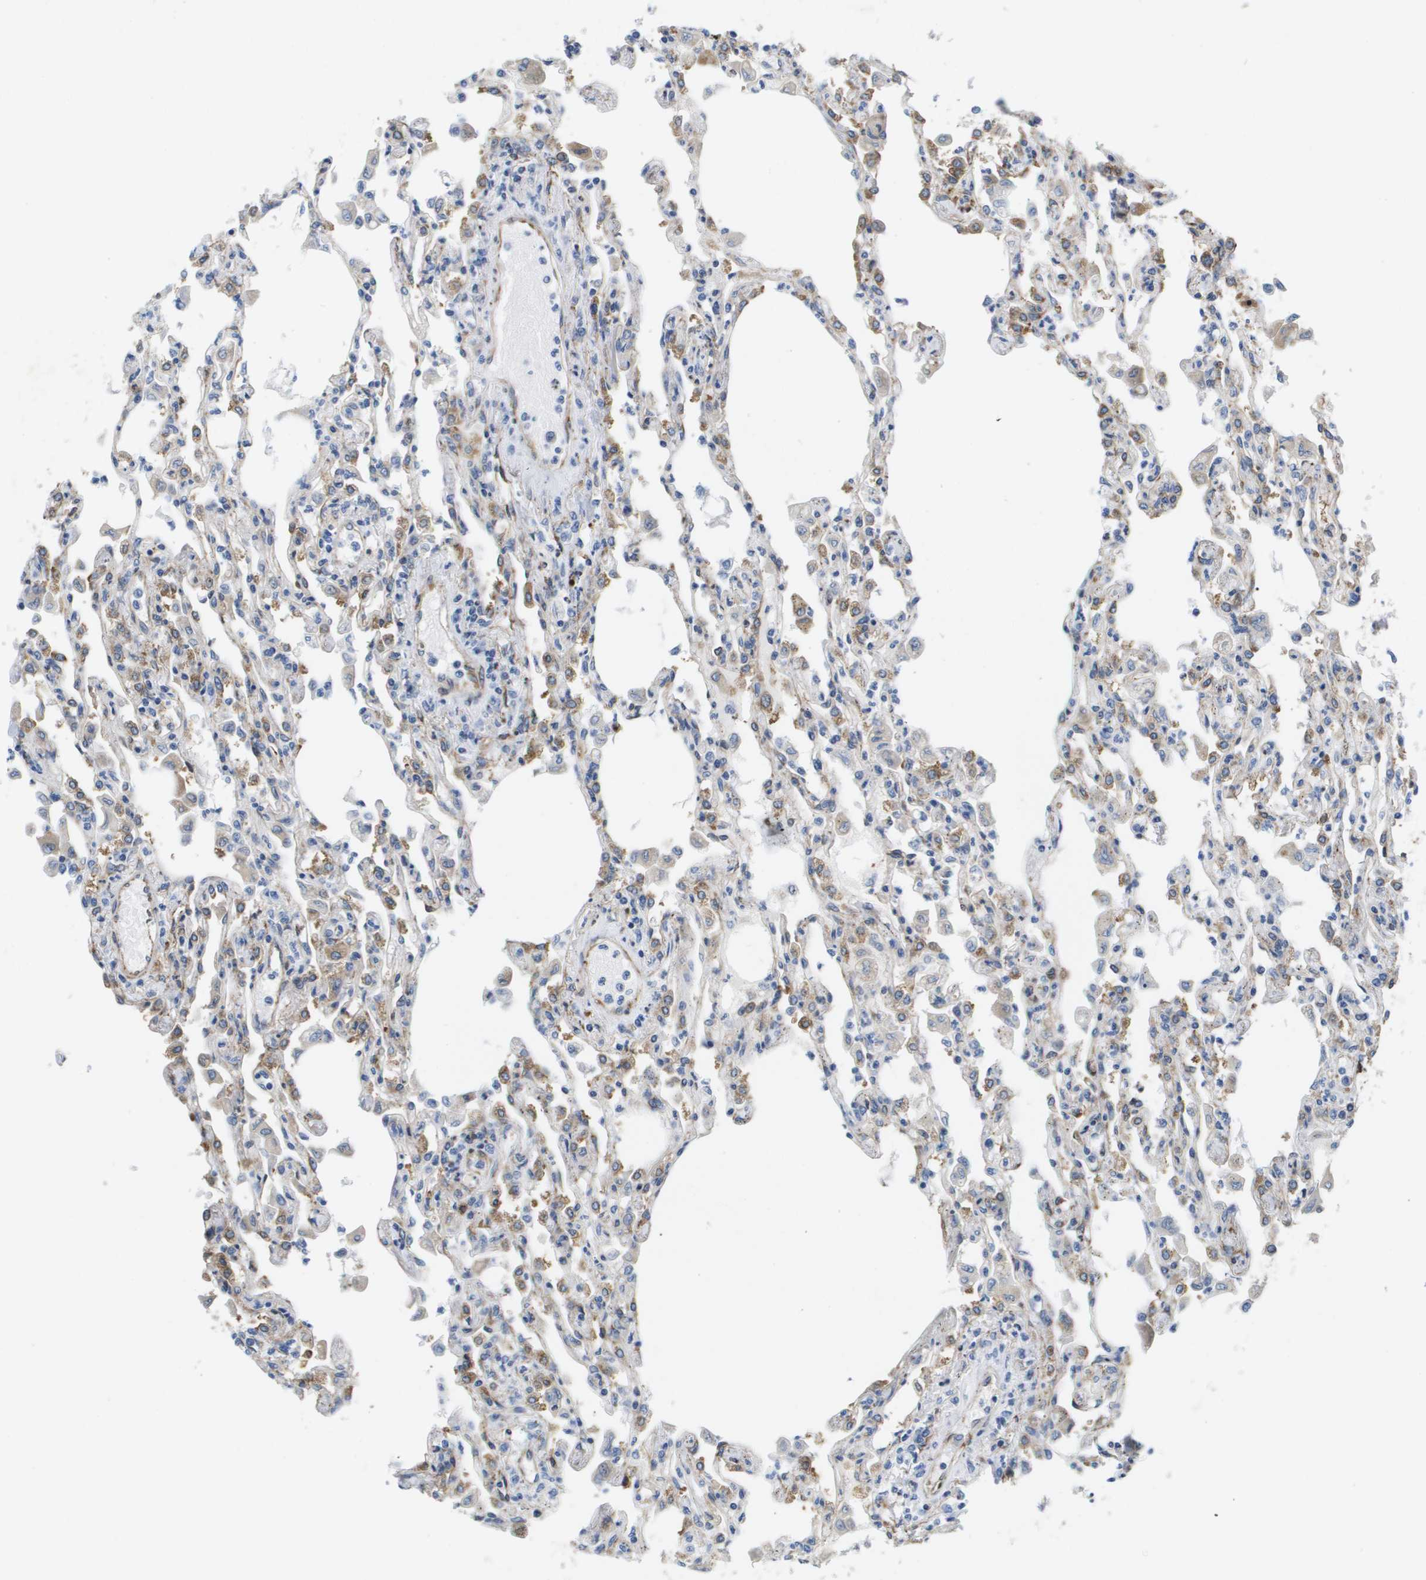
{"staining": {"intensity": "moderate", "quantity": "<25%", "location": "cytoplasmic/membranous"}, "tissue": "lung", "cell_type": "Alveolar cells", "image_type": "normal", "snomed": [{"axis": "morphology", "description": "Normal tissue, NOS"}, {"axis": "topography", "description": "Bronchus"}, {"axis": "topography", "description": "Lung"}], "caption": "Lung stained with DAB IHC exhibits low levels of moderate cytoplasmic/membranous positivity in about <25% of alveolar cells. (brown staining indicates protein expression, while blue staining denotes nuclei).", "gene": "ST3GAL2", "patient": {"sex": "female", "age": 49}}